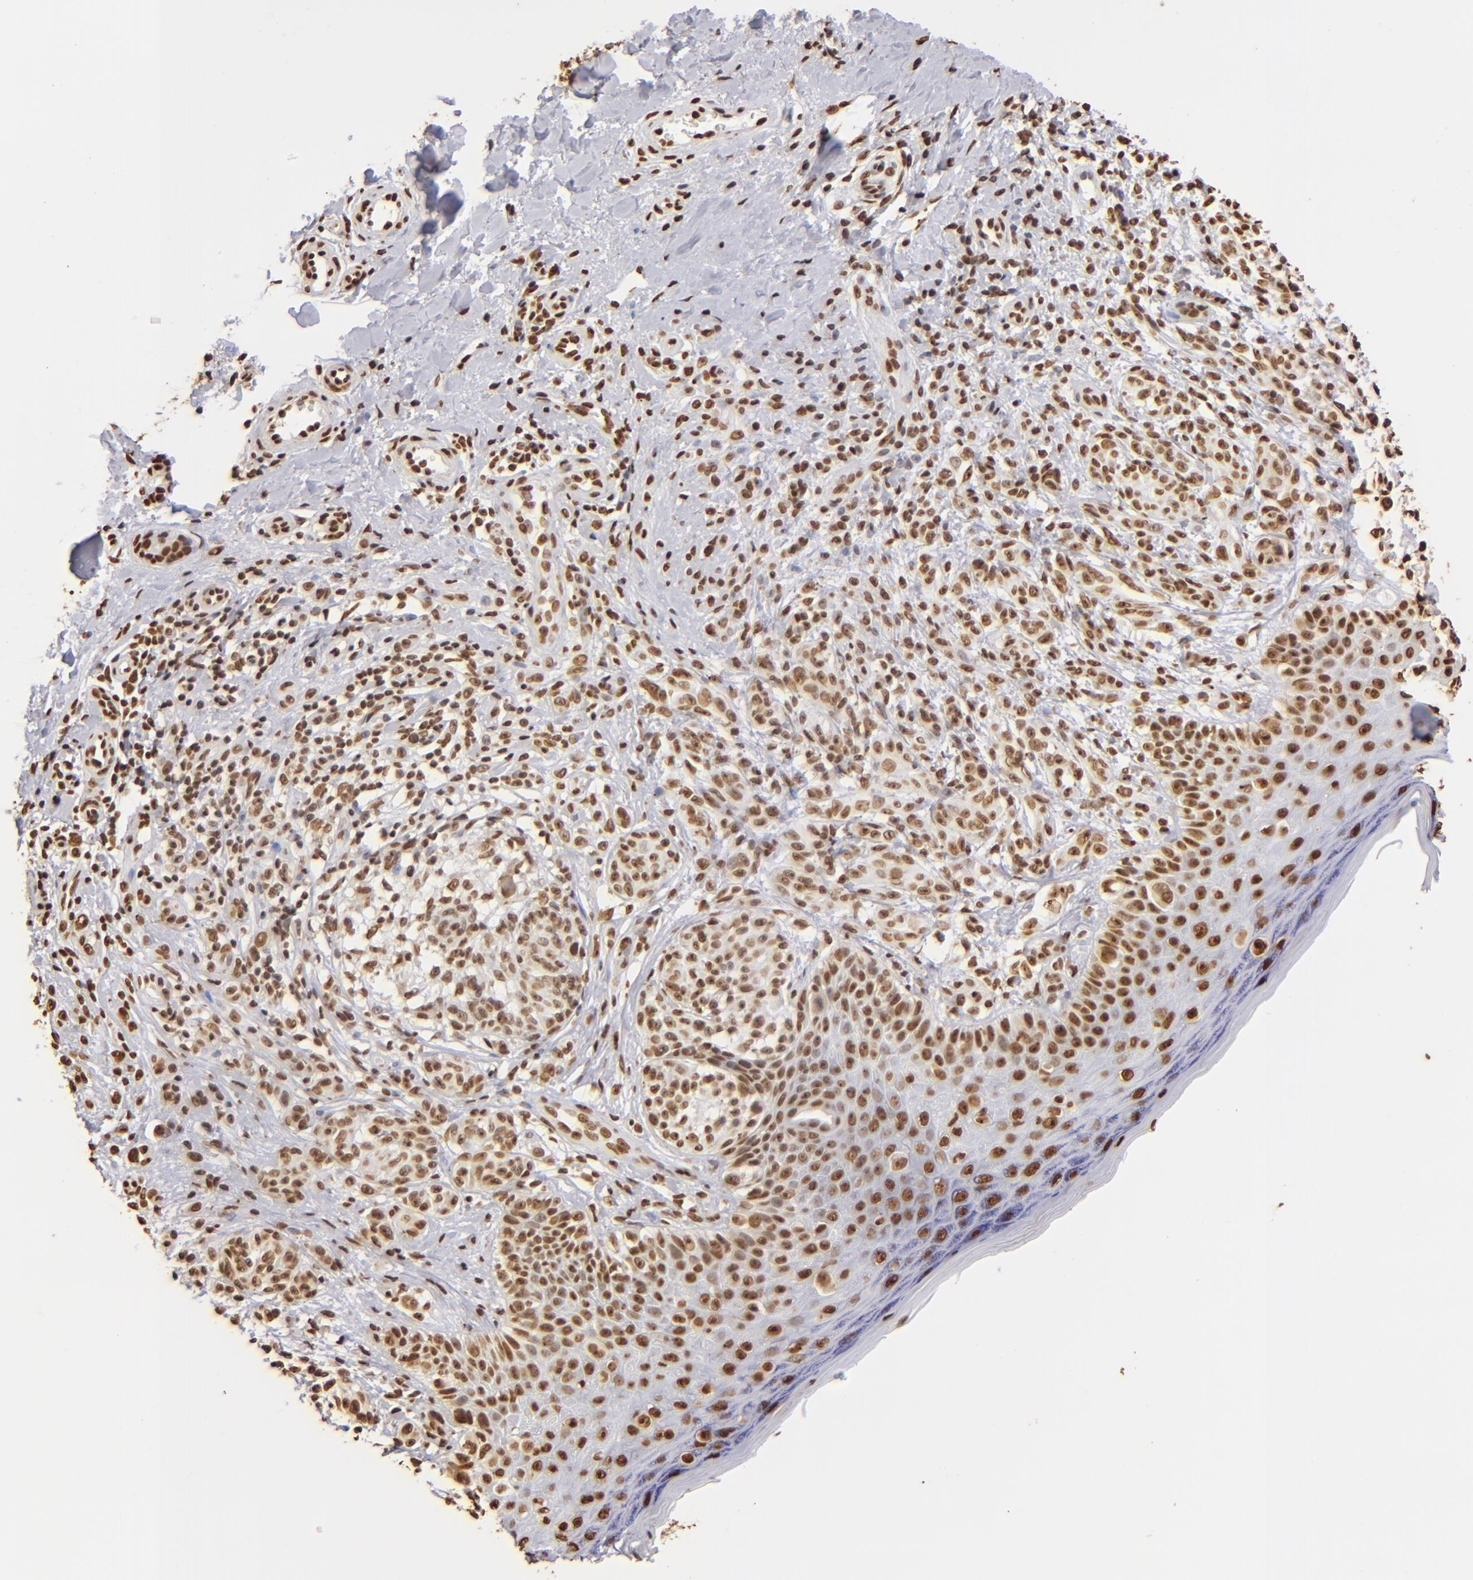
{"staining": {"intensity": "strong", "quantity": ">75%", "location": "nuclear"}, "tissue": "melanoma", "cell_type": "Tumor cells", "image_type": "cancer", "snomed": [{"axis": "morphology", "description": "Malignant melanoma, NOS"}, {"axis": "topography", "description": "Skin"}], "caption": "The immunohistochemical stain labels strong nuclear staining in tumor cells of melanoma tissue. (Brightfield microscopy of DAB IHC at high magnification).", "gene": "ILF3", "patient": {"sex": "male", "age": 57}}